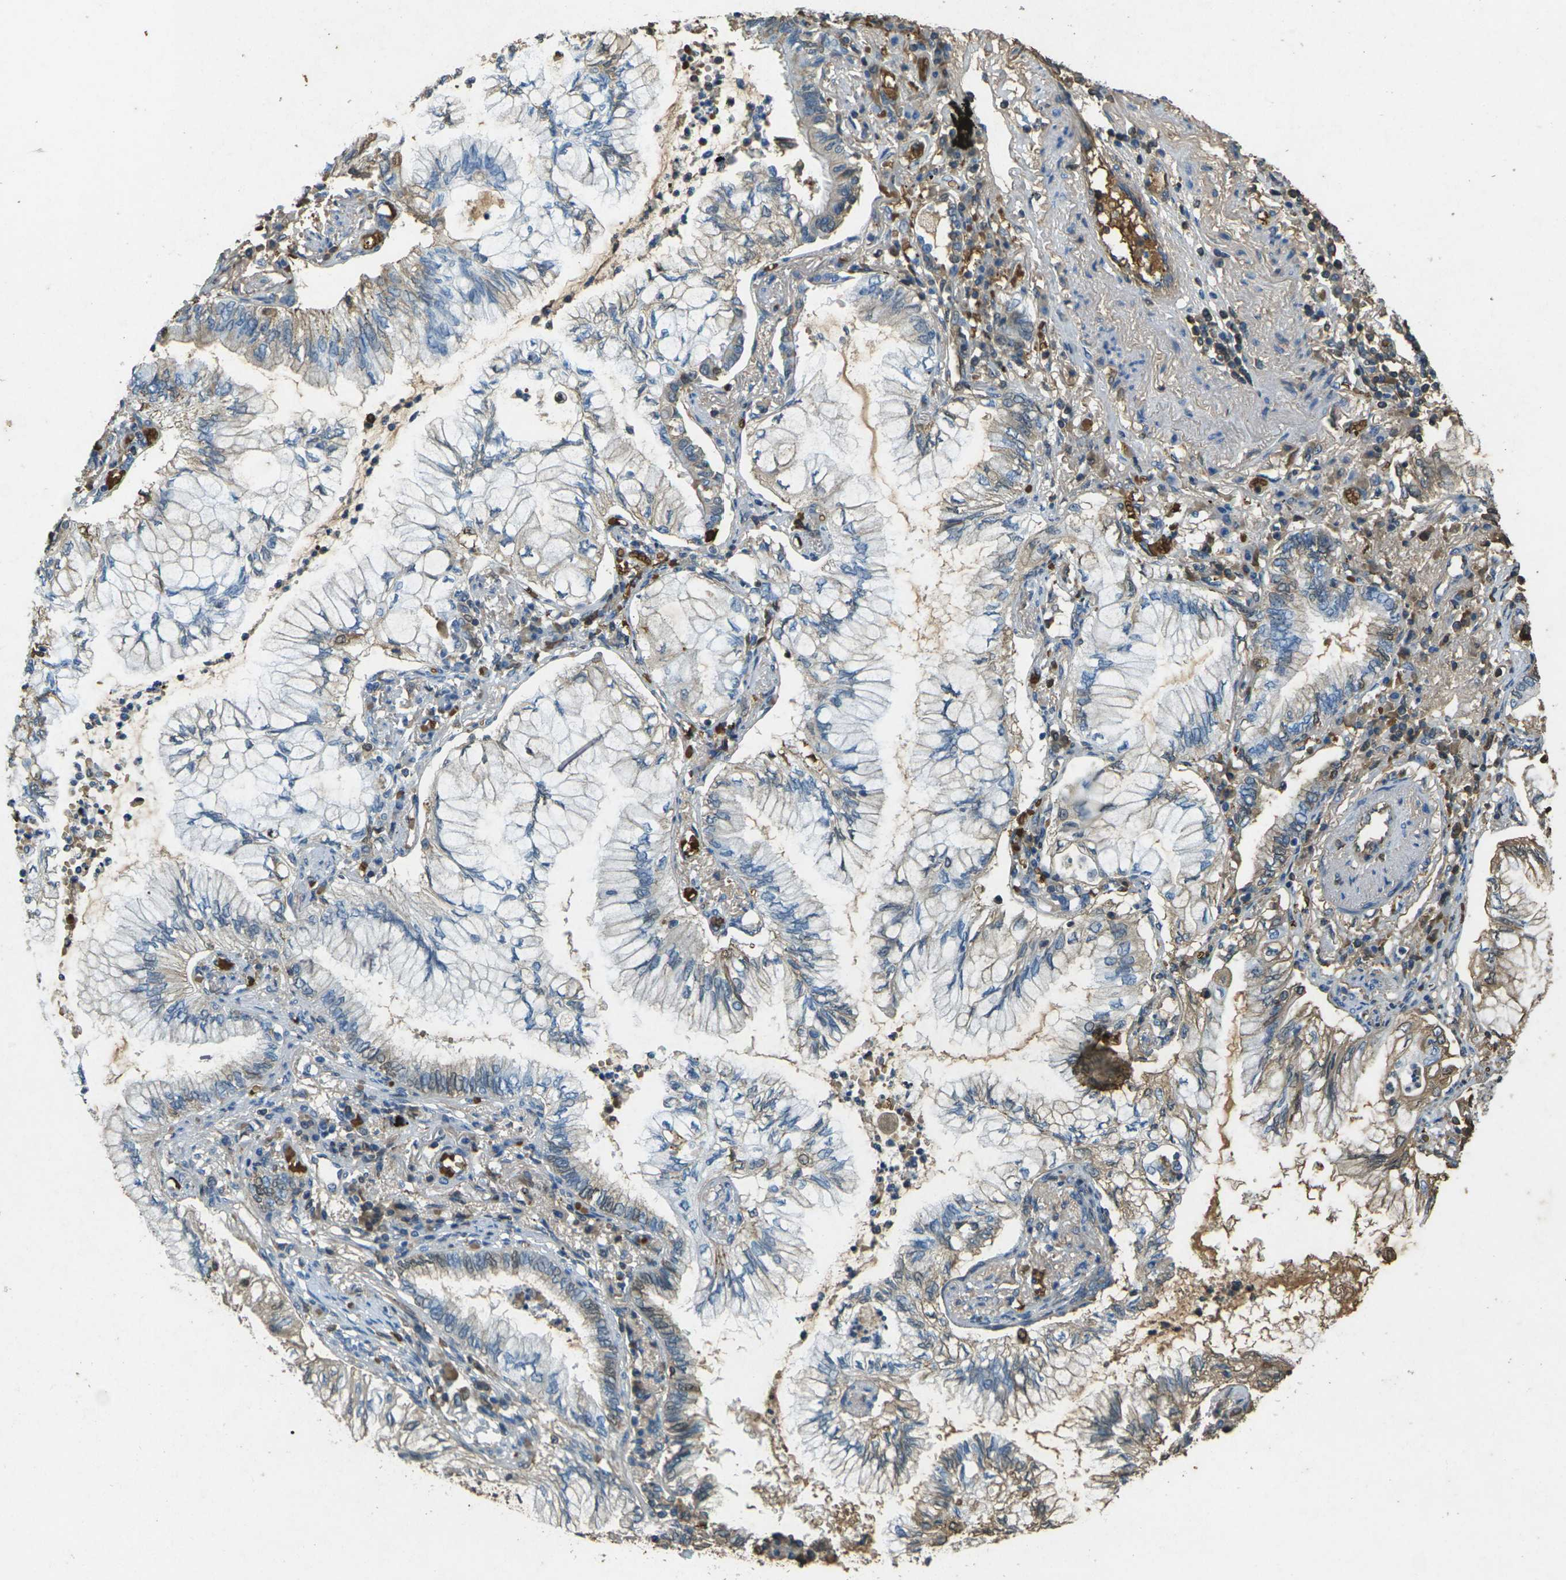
{"staining": {"intensity": "weak", "quantity": "25%-75%", "location": "cytoplasmic/membranous"}, "tissue": "lung cancer", "cell_type": "Tumor cells", "image_type": "cancer", "snomed": [{"axis": "morphology", "description": "Normal tissue, NOS"}, {"axis": "morphology", "description": "Adenocarcinoma, NOS"}, {"axis": "topography", "description": "Bronchus"}, {"axis": "topography", "description": "Lung"}], "caption": "This image reveals immunohistochemistry staining of lung cancer, with low weak cytoplasmic/membranous positivity in about 25%-75% of tumor cells.", "gene": "HBB", "patient": {"sex": "female", "age": 70}}